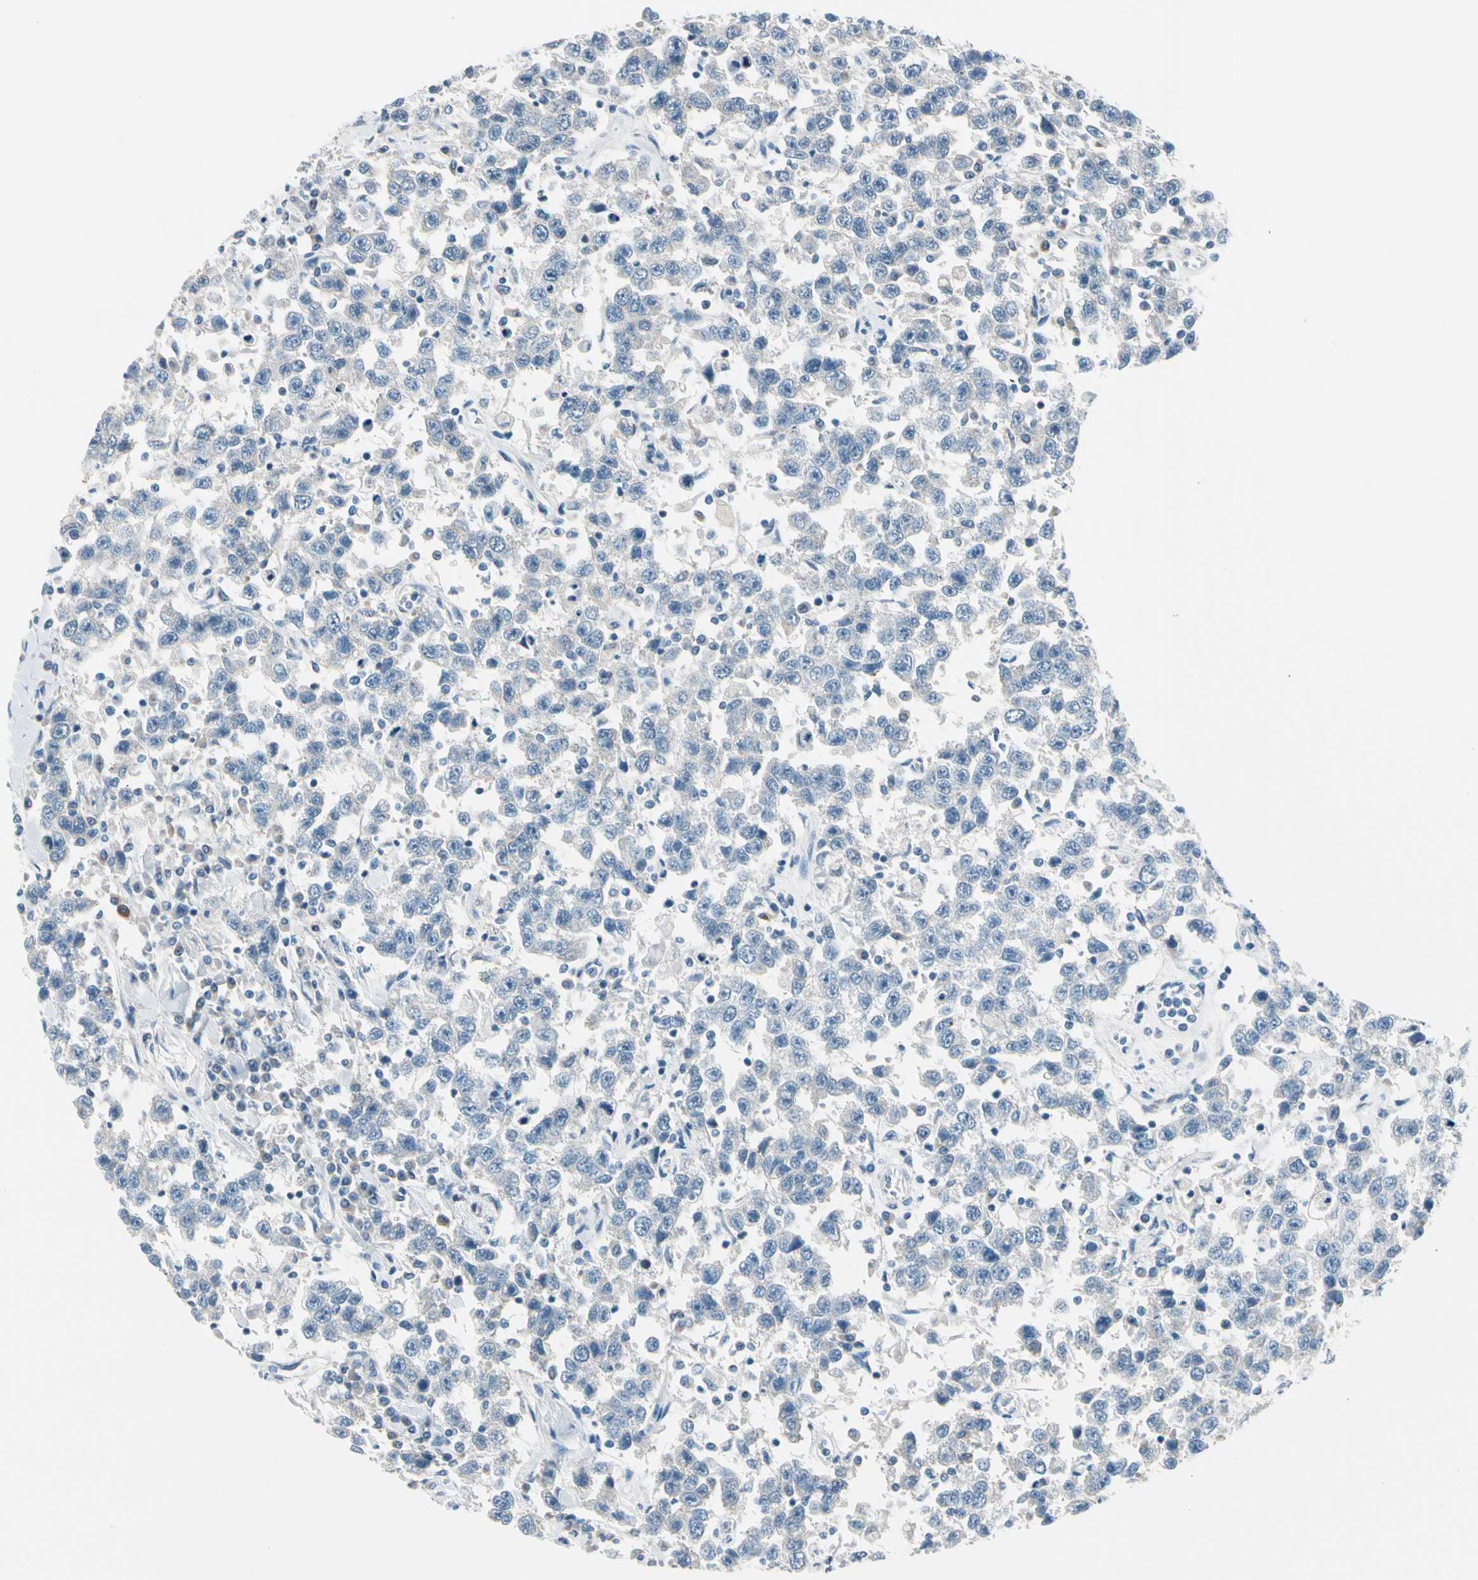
{"staining": {"intensity": "negative", "quantity": "none", "location": "none"}, "tissue": "testis cancer", "cell_type": "Tumor cells", "image_type": "cancer", "snomed": [{"axis": "morphology", "description": "Seminoma, NOS"}, {"axis": "topography", "description": "Testis"}], "caption": "Micrograph shows no significant protein positivity in tumor cells of testis cancer.", "gene": "STK40", "patient": {"sex": "male", "age": 41}}